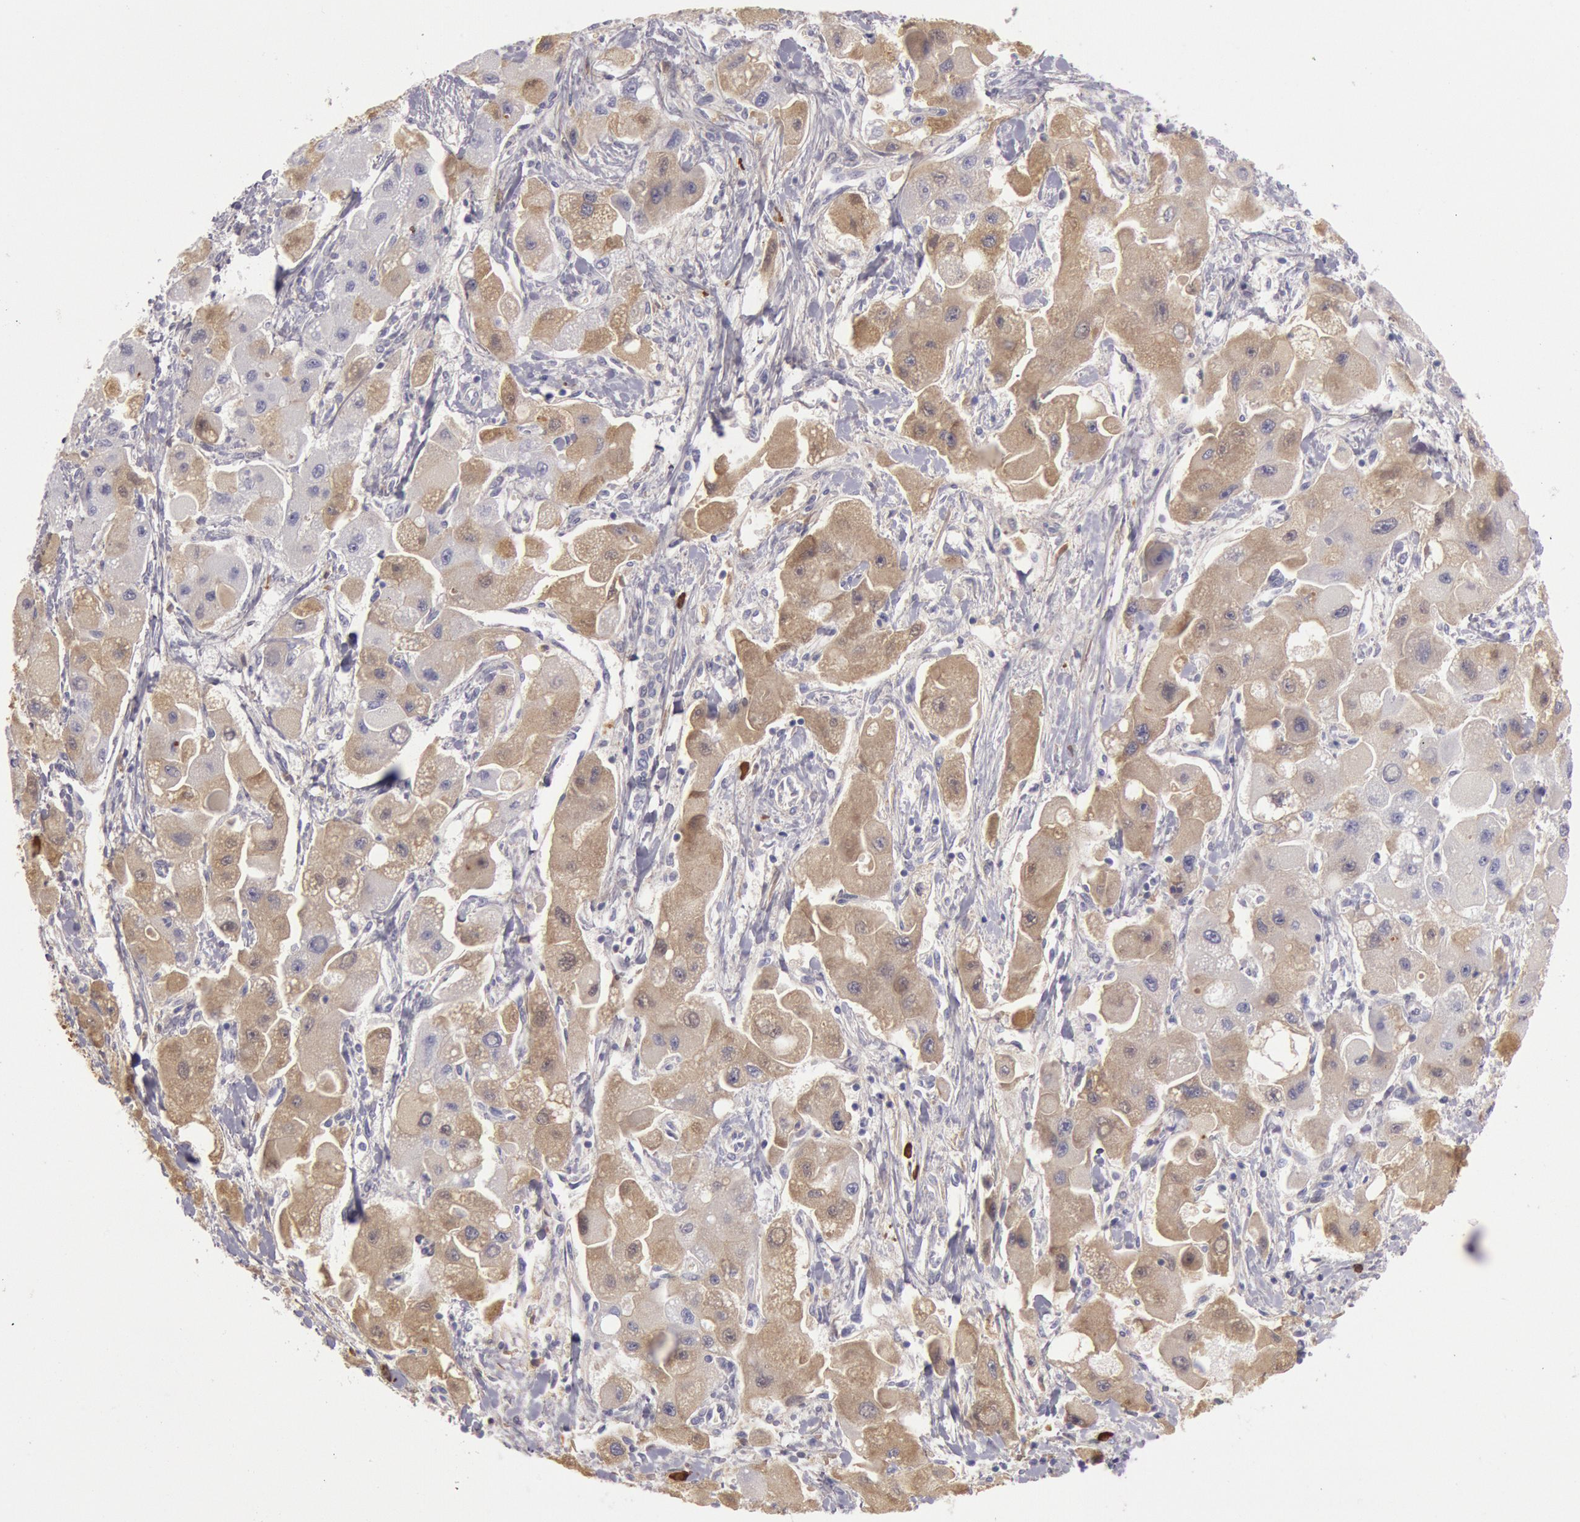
{"staining": {"intensity": "moderate", "quantity": ">75%", "location": "cytoplasmic/membranous"}, "tissue": "liver cancer", "cell_type": "Tumor cells", "image_type": "cancer", "snomed": [{"axis": "morphology", "description": "Carcinoma, Hepatocellular, NOS"}, {"axis": "topography", "description": "Liver"}], "caption": "A brown stain highlights moderate cytoplasmic/membranous positivity of a protein in hepatocellular carcinoma (liver) tumor cells.", "gene": "IGHG1", "patient": {"sex": "male", "age": 24}}